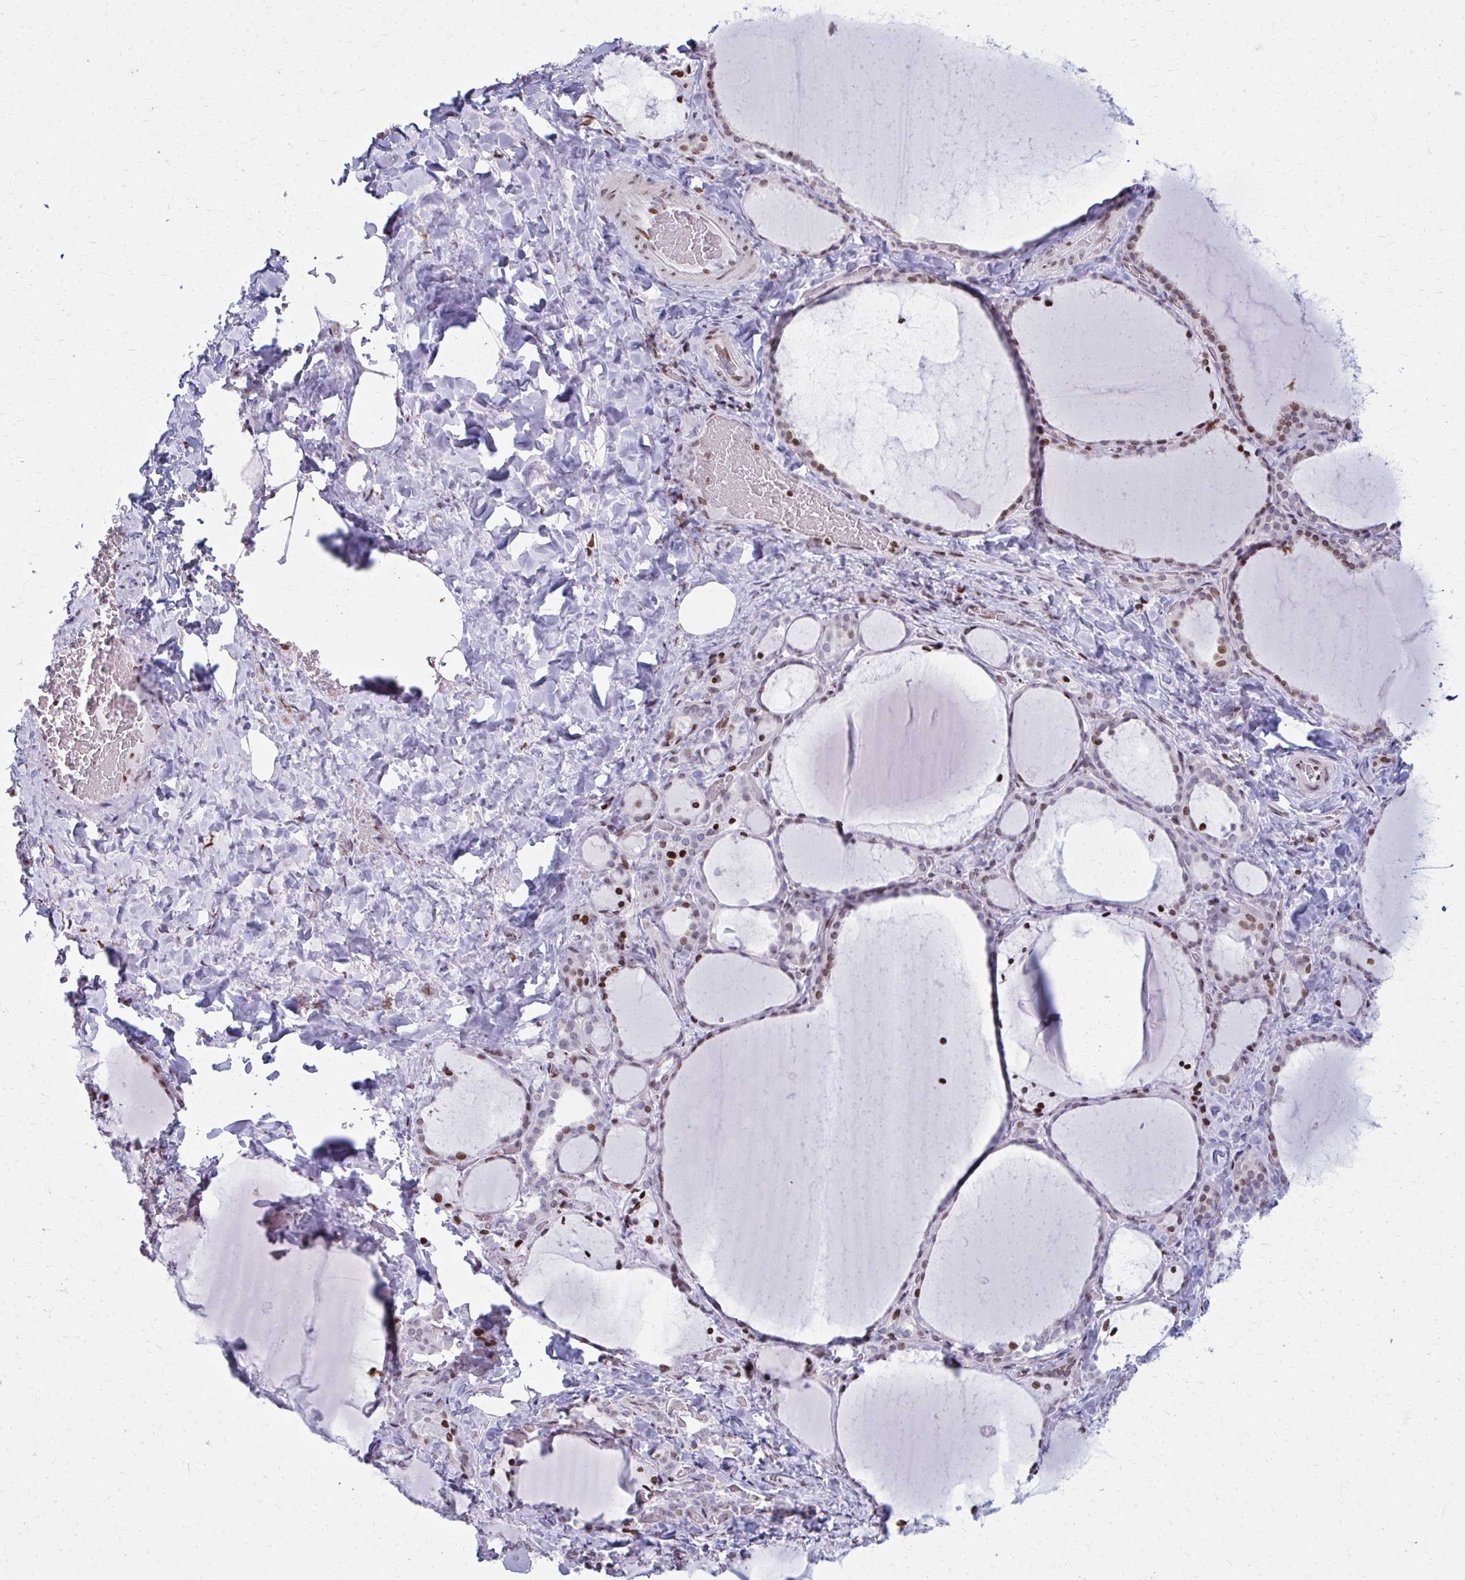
{"staining": {"intensity": "moderate", "quantity": ">75%", "location": "nuclear"}, "tissue": "thyroid gland", "cell_type": "Glandular cells", "image_type": "normal", "snomed": [{"axis": "morphology", "description": "Normal tissue, NOS"}, {"axis": "topography", "description": "Thyroid gland"}], "caption": "DAB (3,3'-diaminobenzidine) immunohistochemical staining of benign human thyroid gland displays moderate nuclear protein expression in approximately >75% of glandular cells.", "gene": "AP5M1", "patient": {"sex": "female", "age": 22}}